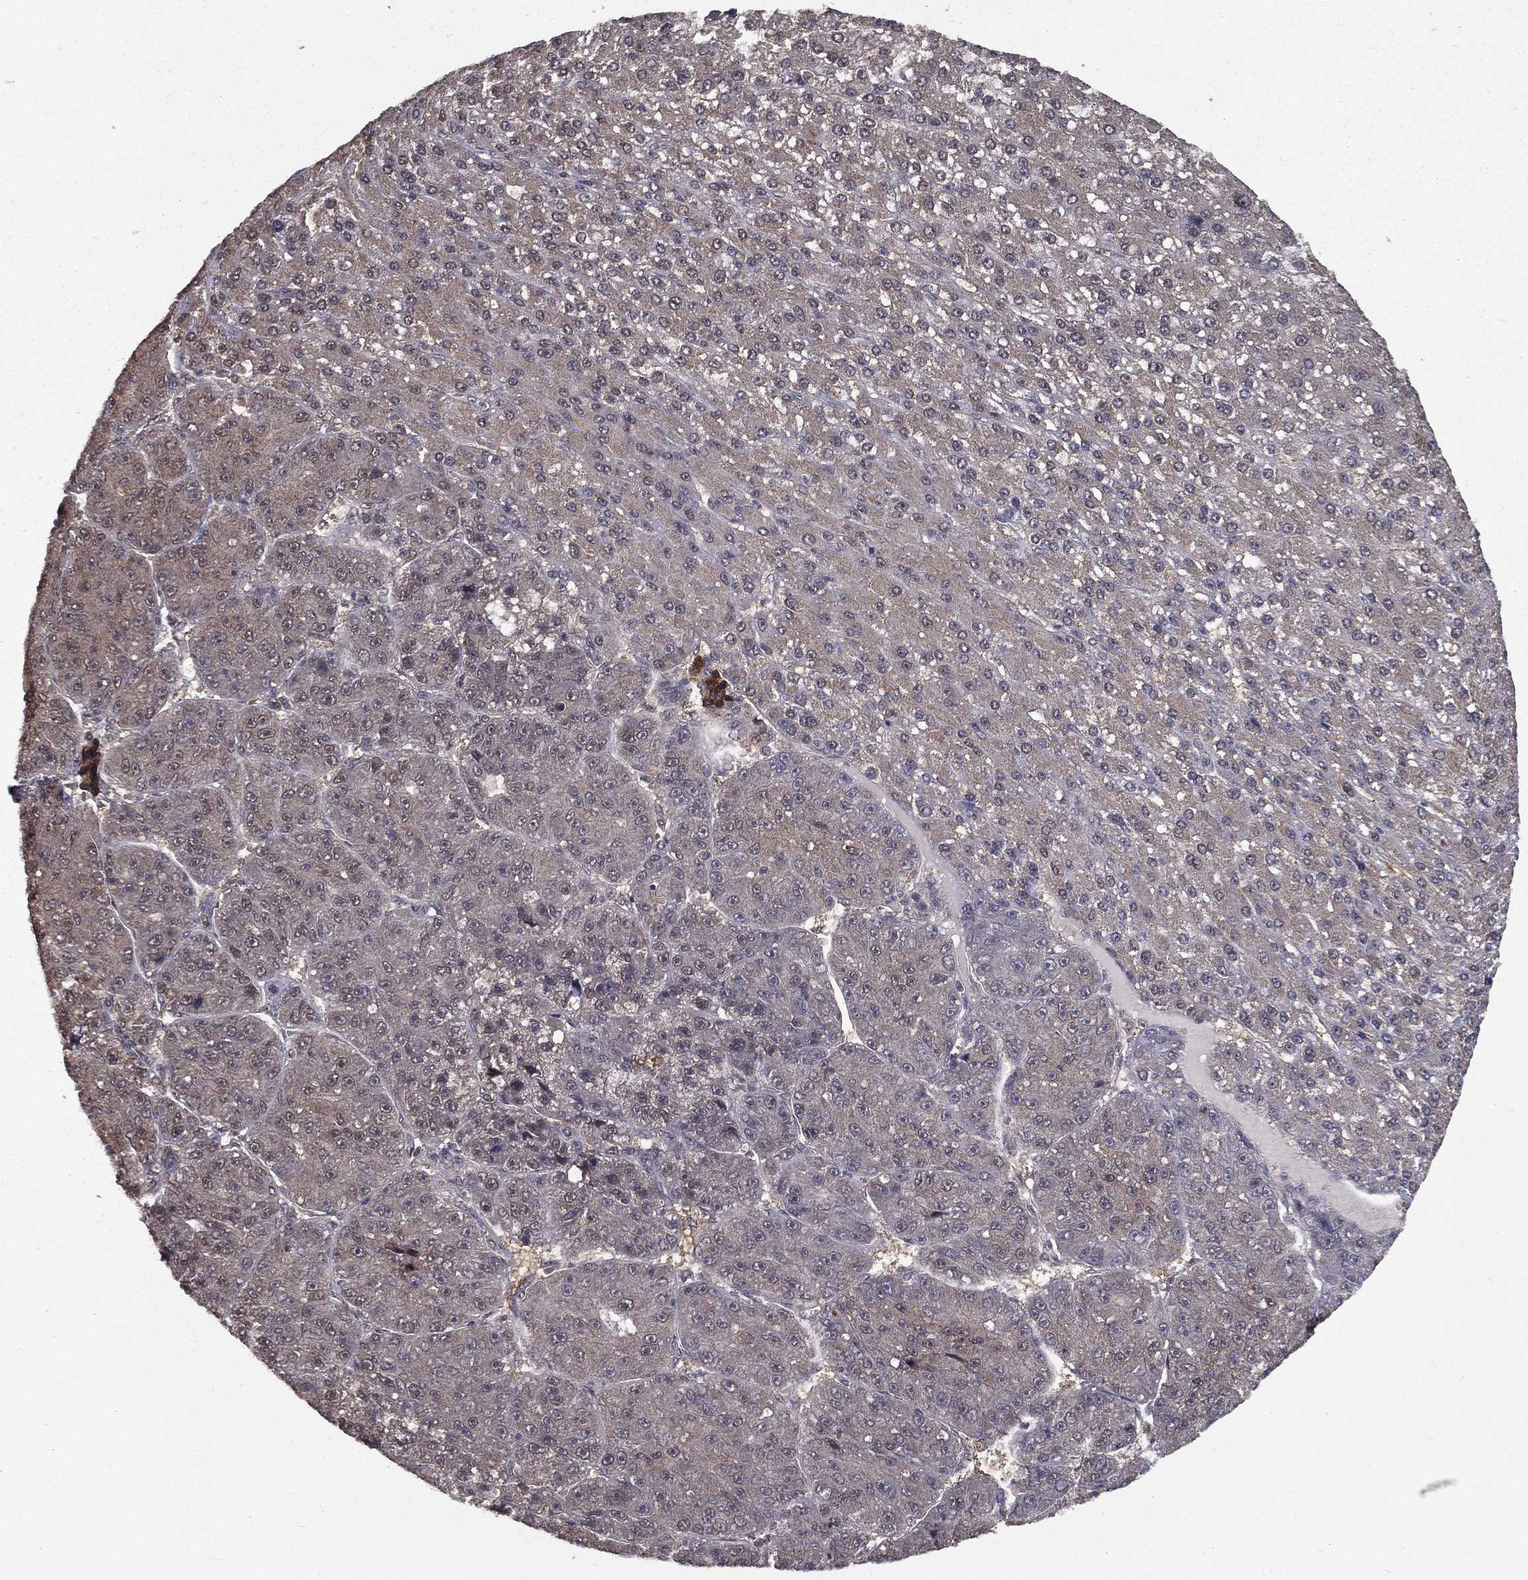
{"staining": {"intensity": "negative", "quantity": "none", "location": "none"}, "tissue": "liver cancer", "cell_type": "Tumor cells", "image_type": "cancer", "snomed": [{"axis": "morphology", "description": "Carcinoma, Hepatocellular, NOS"}, {"axis": "topography", "description": "Liver"}], "caption": "Liver cancer stained for a protein using IHC shows no staining tumor cells.", "gene": "CARM1", "patient": {"sex": "male", "age": 67}}